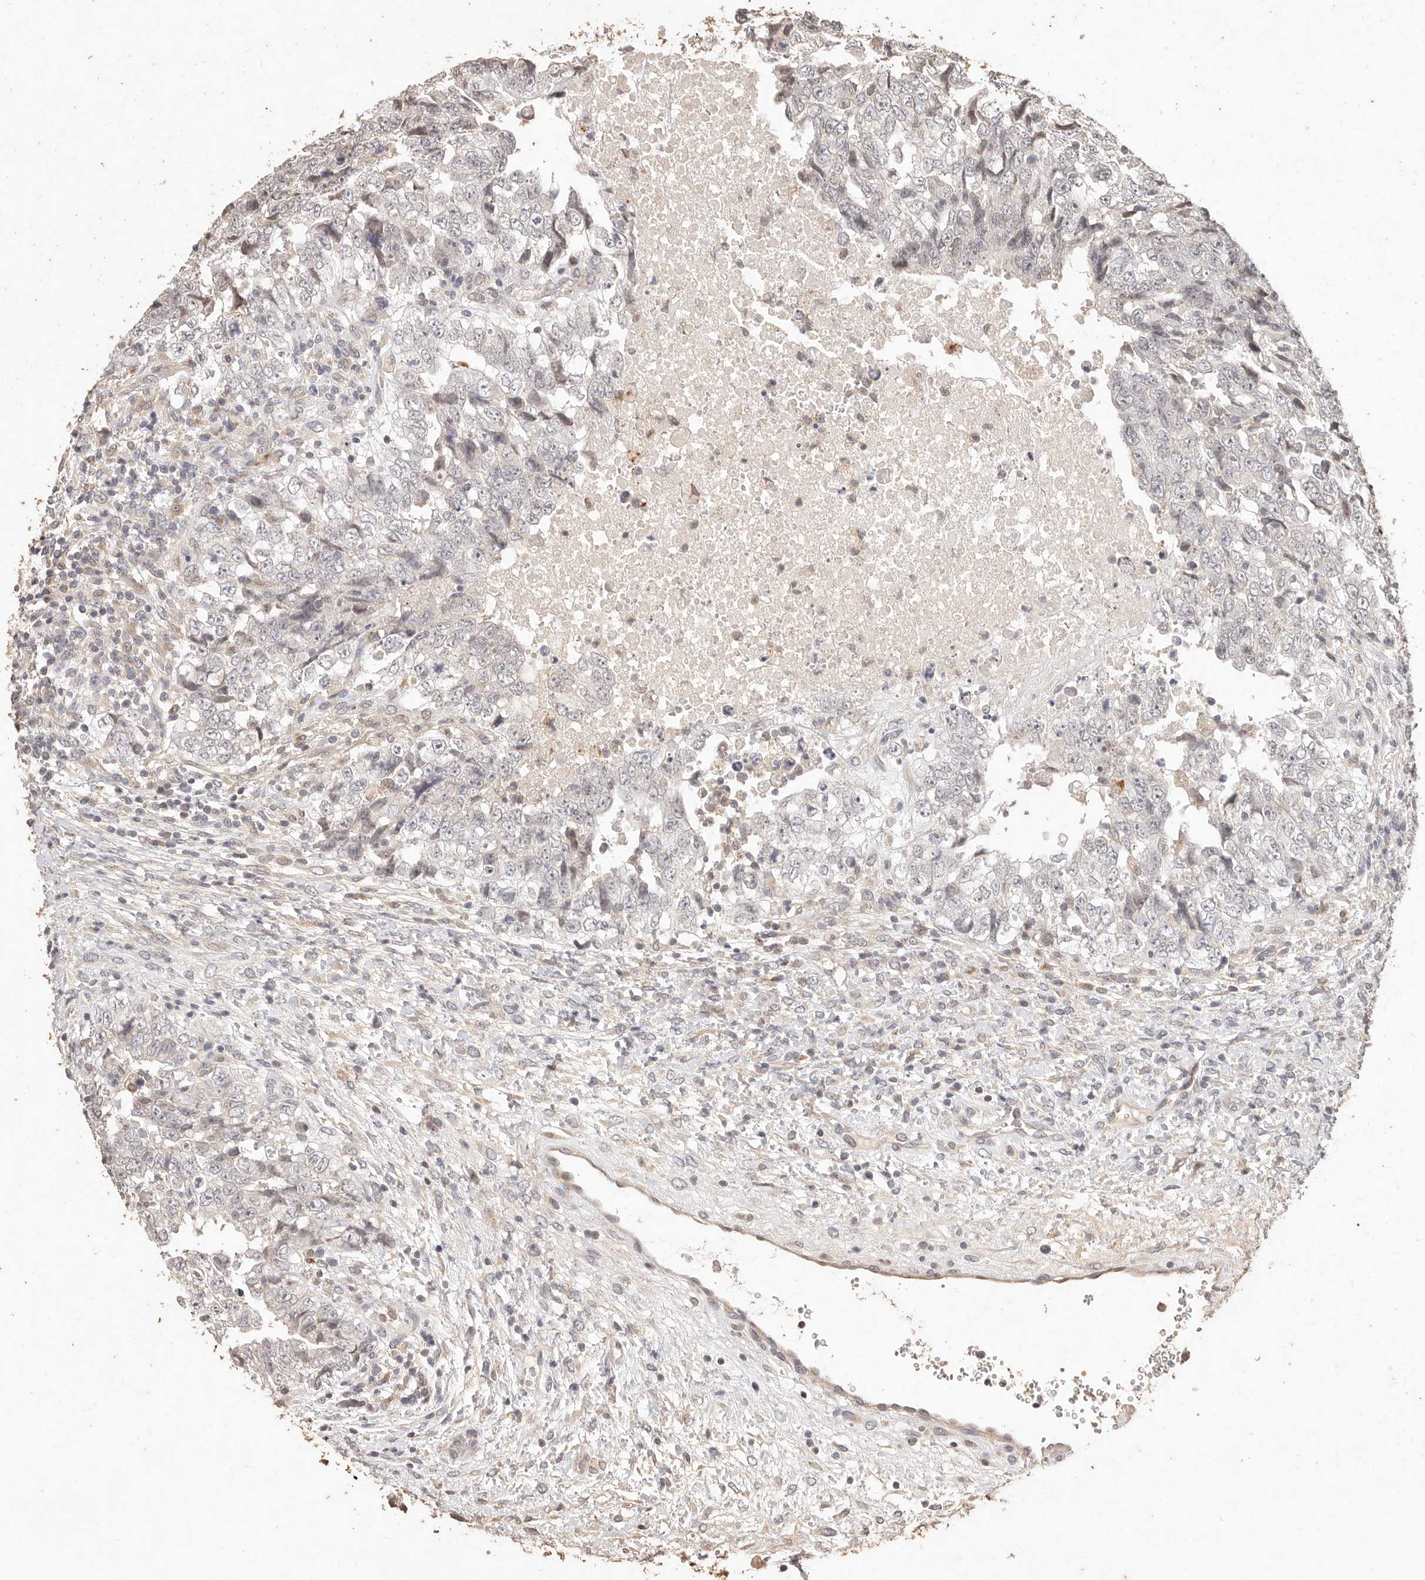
{"staining": {"intensity": "negative", "quantity": "none", "location": "none"}, "tissue": "testis cancer", "cell_type": "Tumor cells", "image_type": "cancer", "snomed": [{"axis": "morphology", "description": "Carcinoma, Embryonal, NOS"}, {"axis": "topography", "description": "Testis"}], "caption": "An immunohistochemistry histopathology image of testis cancer is shown. There is no staining in tumor cells of testis cancer.", "gene": "KIF9", "patient": {"sex": "male", "age": 37}}